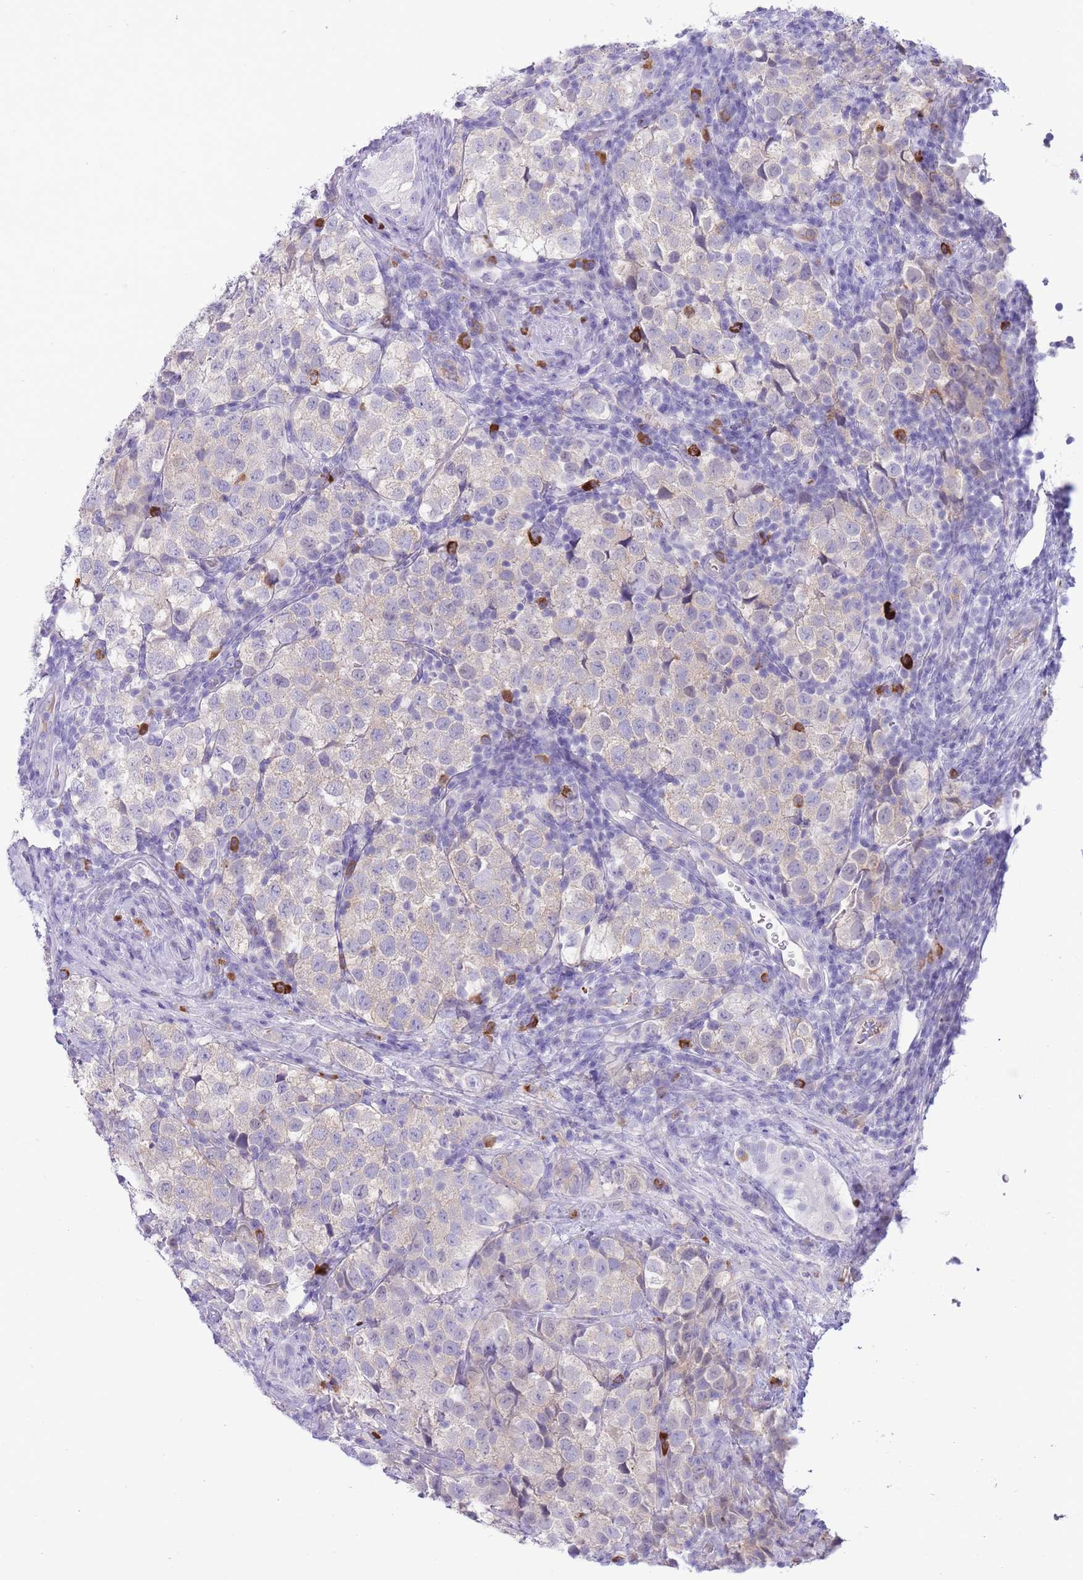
{"staining": {"intensity": "negative", "quantity": "none", "location": "none"}, "tissue": "testis cancer", "cell_type": "Tumor cells", "image_type": "cancer", "snomed": [{"axis": "morphology", "description": "Seminoma, NOS"}, {"axis": "topography", "description": "Testis"}], "caption": "Histopathology image shows no significant protein positivity in tumor cells of testis seminoma. The staining is performed using DAB brown chromogen with nuclei counter-stained in using hematoxylin.", "gene": "ASAP3", "patient": {"sex": "male", "age": 34}}